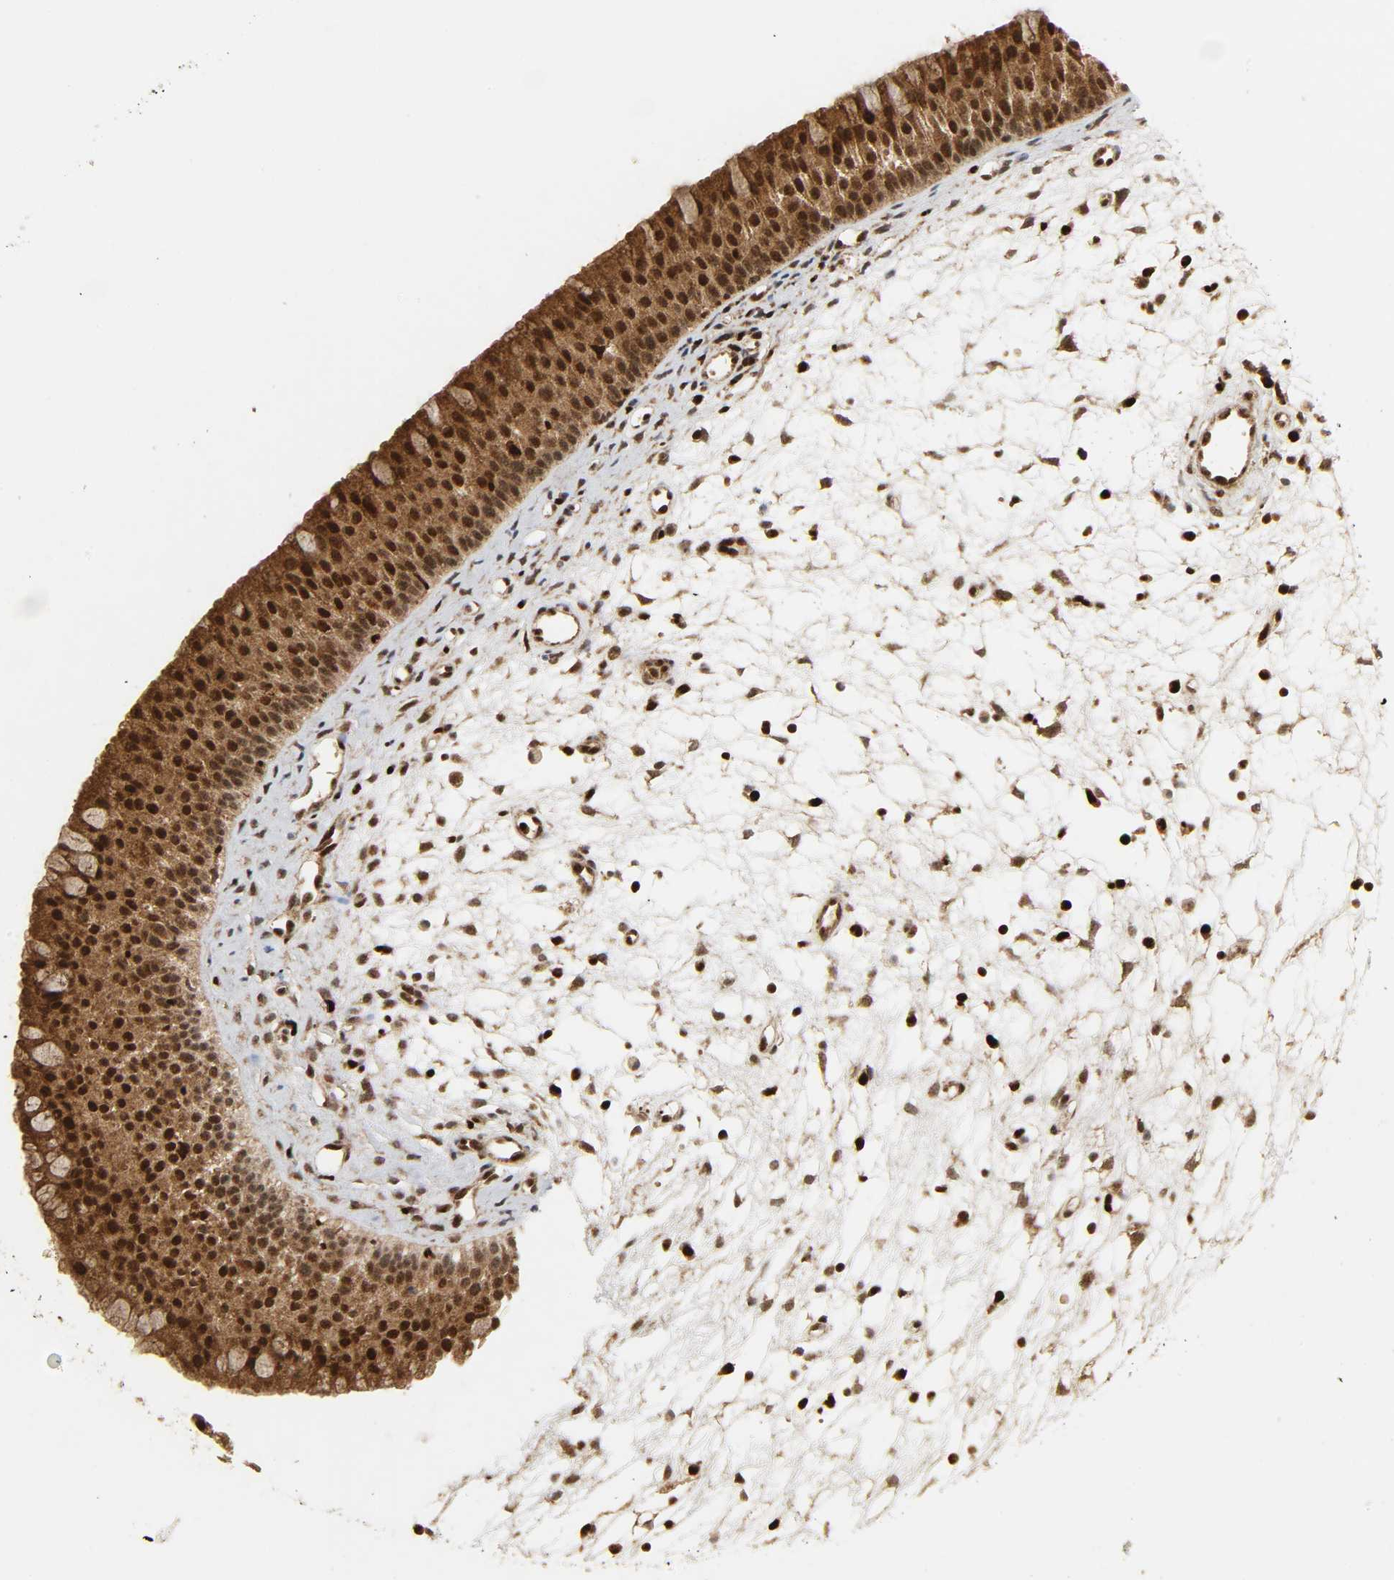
{"staining": {"intensity": "strong", "quantity": ">75%", "location": "cytoplasmic/membranous,nuclear"}, "tissue": "nasopharynx", "cell_type": "Respiratory epithelial cells", "image_type": "normal", "snomed": [{"axis": "morphology", "description": "Normal tissue, NOS"}, {"axis": "topography", "description": "Nasopharynx"}], "caption": "Immunohistochemical staining of unremarkable nasopharynx exhibits >75% levels of strong cytoplasmic/membranous,nuclear protein positivity in about >75% of respiratory epithelial cells. (Stains: DAB (3,3'-diaminobenzidine) in brown, nuclei in blue, Microscopy: brightfield microscopy at high magnification).", "gene": "CHUK", "patient": {"sex": "female", "age": 54}}